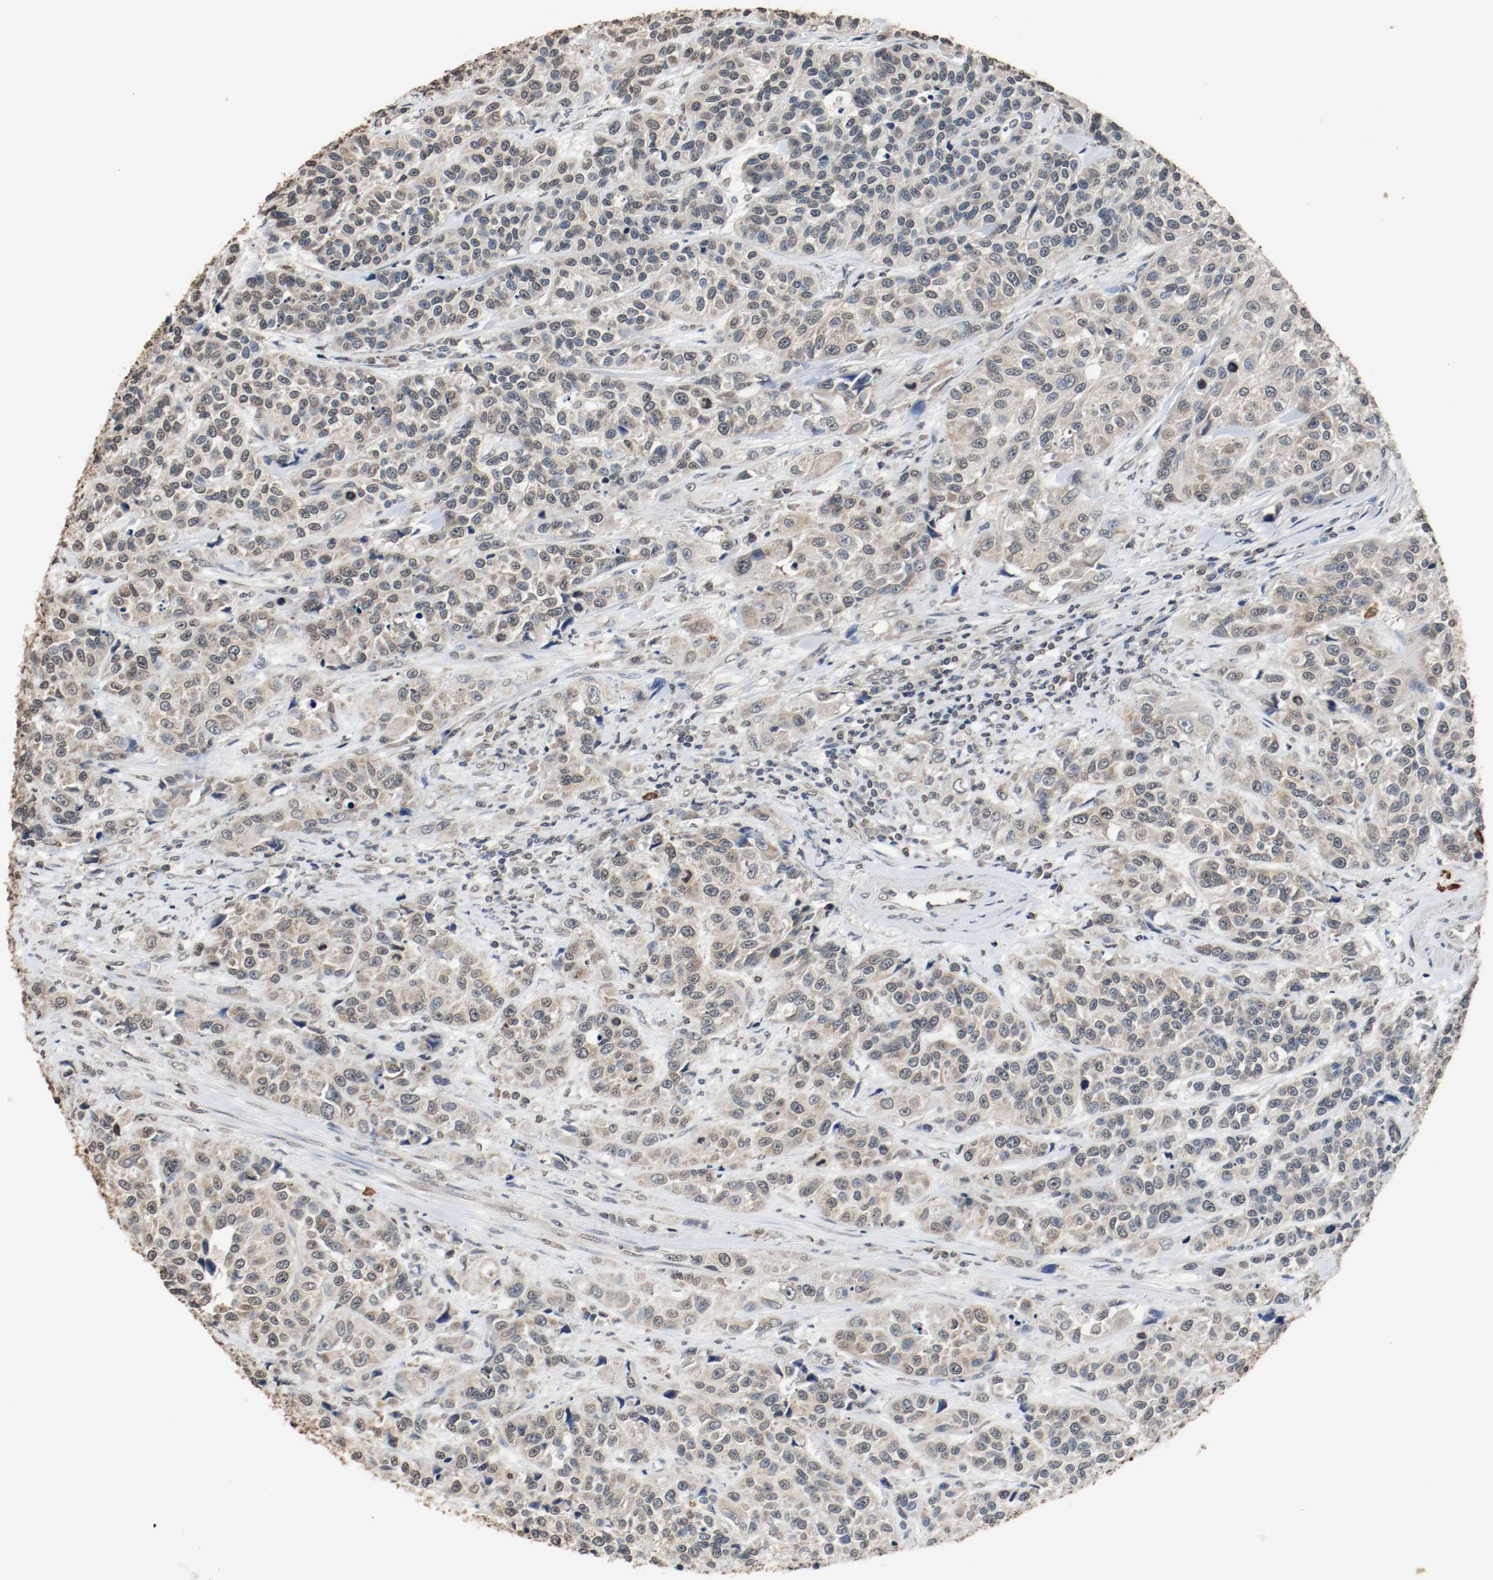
{"staining": {"intensity": "weak", "quantity": ">75%", "location": "cytoplasmic/membranous"}, "tissue": "urothelial cancer", "cell_type": "Tumor cells", "image_type": "cancer", "snomed": [{"axis": "morphology", "description": "Urothelial carcinoma, High grade"}, {"axis": "topography", "description": "Urinary bladder"}], "caption": "This histopathology image reveals immunohistochemistry staining of urothelial cancer, with low weak cytoplasmic/membranous expression in approximately >75% of tumor cells.", "gene": "RTN4", "patient": {"sex": "female", "age": 81}}